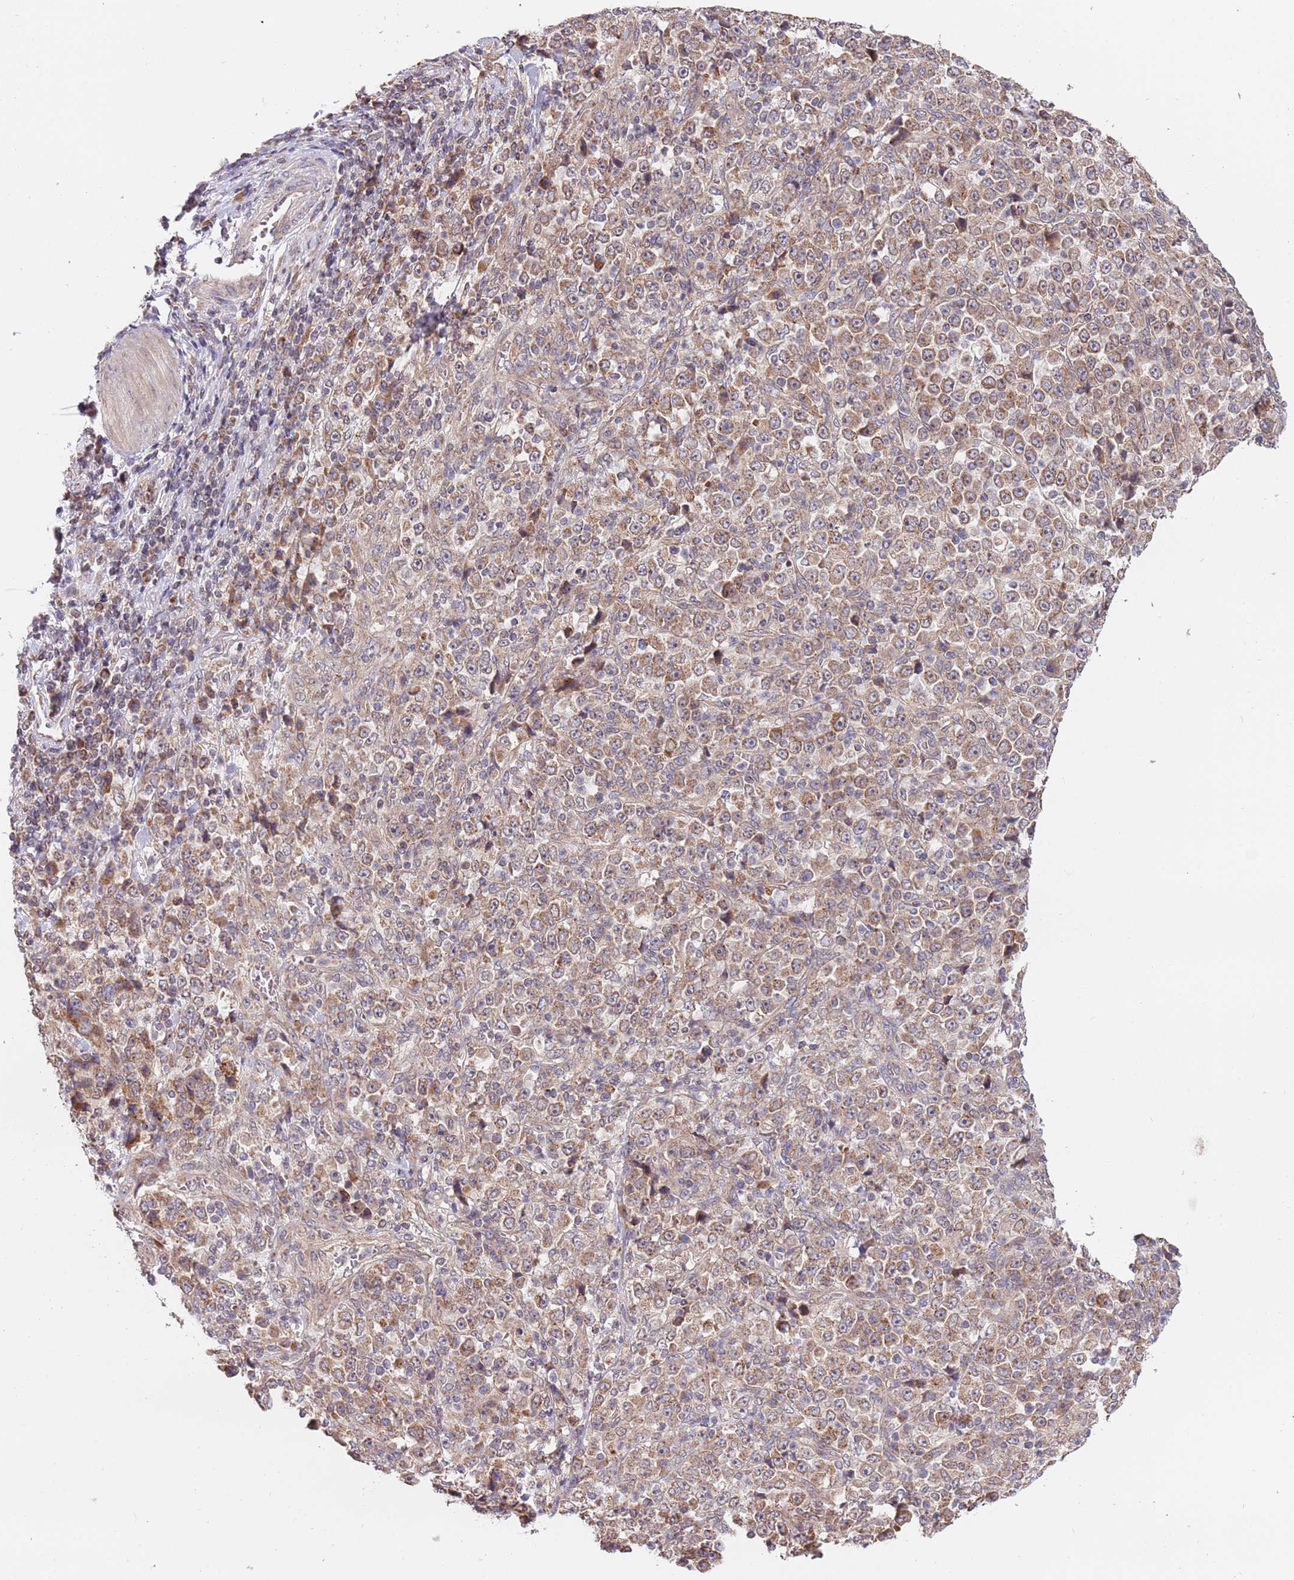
{"staining": {"intensity": "moderate", "quantity": ">75%", "location": "cytoplasmic/membranous"}, "tissue": "stomach cancer", "cell_type": "Tumor cells", "image_type": "cancer", "snomed": [{"axis": "morphology", "description": "Normal tissue, NOS"}, {"axis": "morphology", "description": "Adenocarcinoma, NOS"}, {"axis": "topography", "description": "Stomach, upper"}, {"axis": "topography", "description": "Stomach"}], "caption": "The histopathology image displays staining of stomach cancer (adenocarcinoma), revealing moderate cytoplasmic/membranous protein positivity (brown color) within tumor cells.", "gene": "RNF181", "patient": {"sex": "male", "age": 59}}